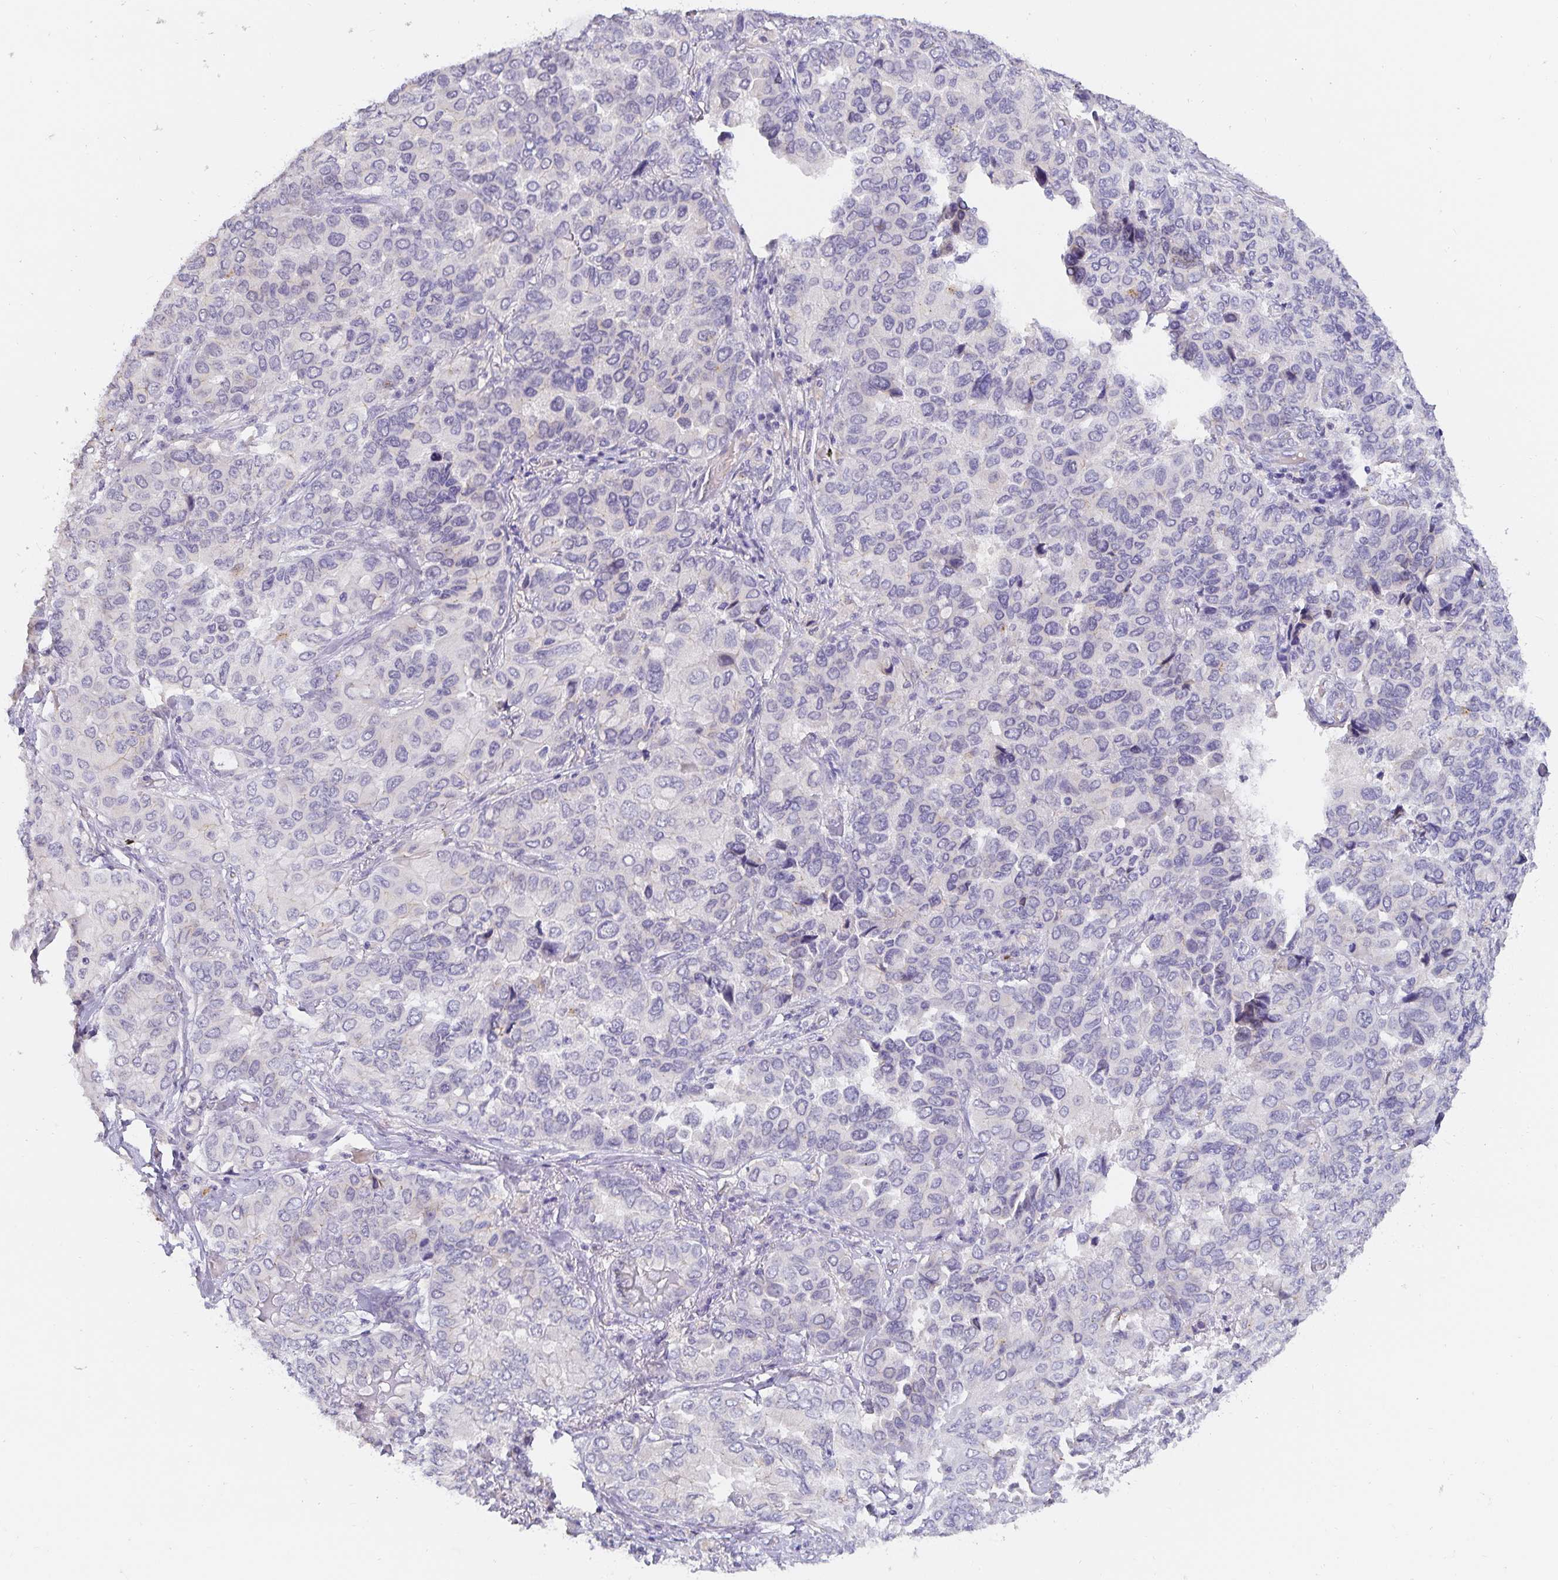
{"staining": {"intensity": "negative", "quantity": "none", "location": "none"}, "tissue": "lung cancer", "cell_type": "Tumor cells", "image_type": "cancer", "snomed": [{"axis": "morphology", "description": "Aneuploidy"}, {"axis": "morphology", "description": "Adenocarcinoma, NOS"}, {"axis": "morphology", "description": "Adenocarcinoma, metastatic, NOS"}, {"axis": "topography", "description": "Lymph node"}, {"axis": "topography", "description": "Lung"}], "caption": "This is a photomicrograph of IHC staining of lung adenocarcinoma, which shows no positivity in tumor cells.", "gene": "PDX1", "patient": {"sex": "female", "age": 48}}